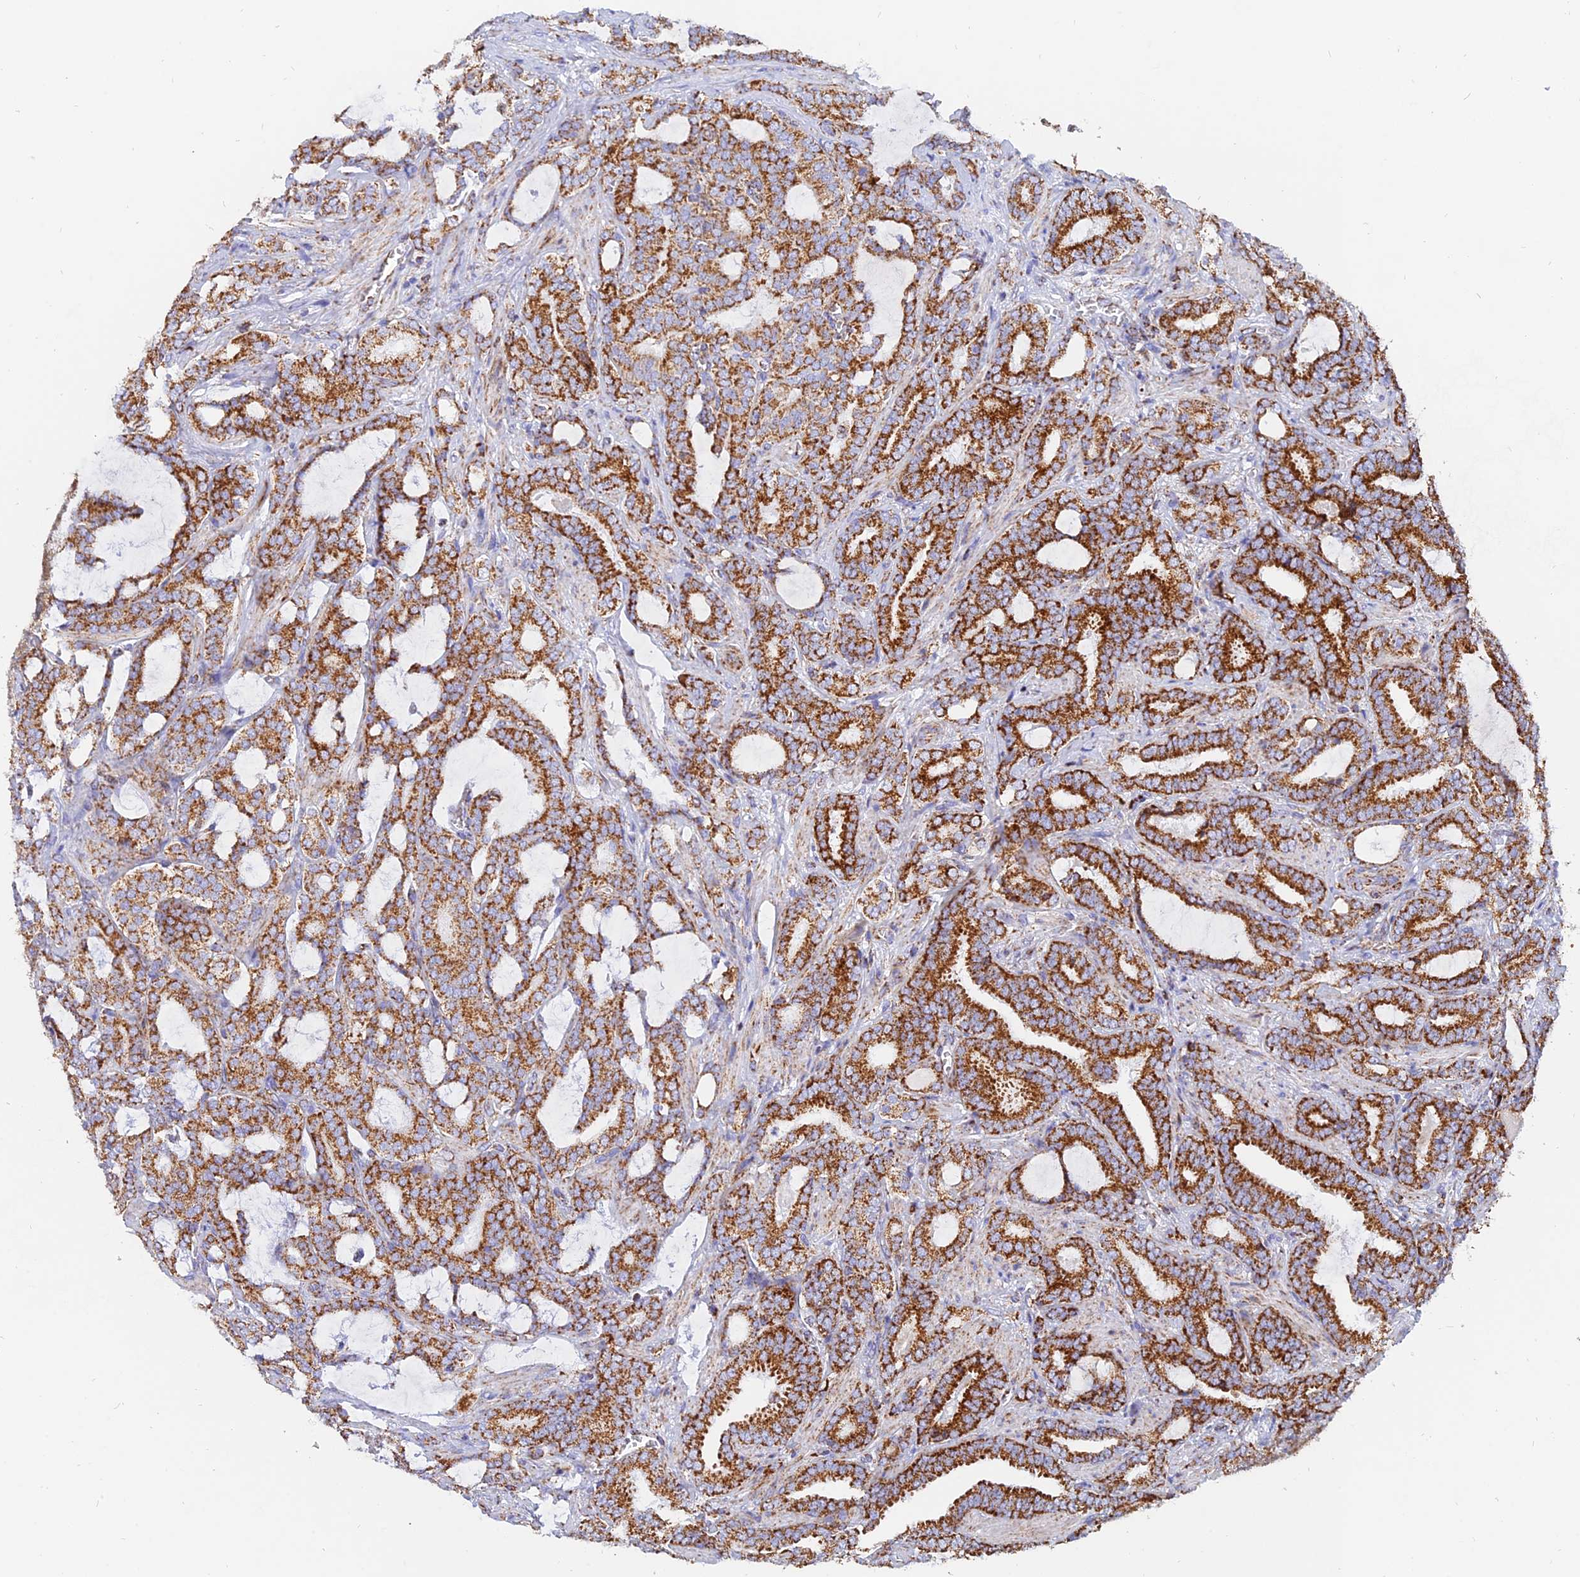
{"staining": {"intensity": "strong", "quantity": ">75%", "location": "cytoplasmic/membranous"}, "tissue": "prostate cancer", "cell_type": "Tumor cells", "image_type": "cancer", "snomed": [{"axis": "morphology", "description": "Adenocarcinoma, High grade"}, {"axis": "topography", "description": "Prostate and seminal vesicle, NOS"}], "caption": "Protein analysis of prostate cancer (high-grade adenocarcinoma) tissue shows strong cytoplasmic/membranous positivity in about >75% of tumor cells.", "gene": "NDUFB6", "patient": {"sex": "male", "age": 67}}